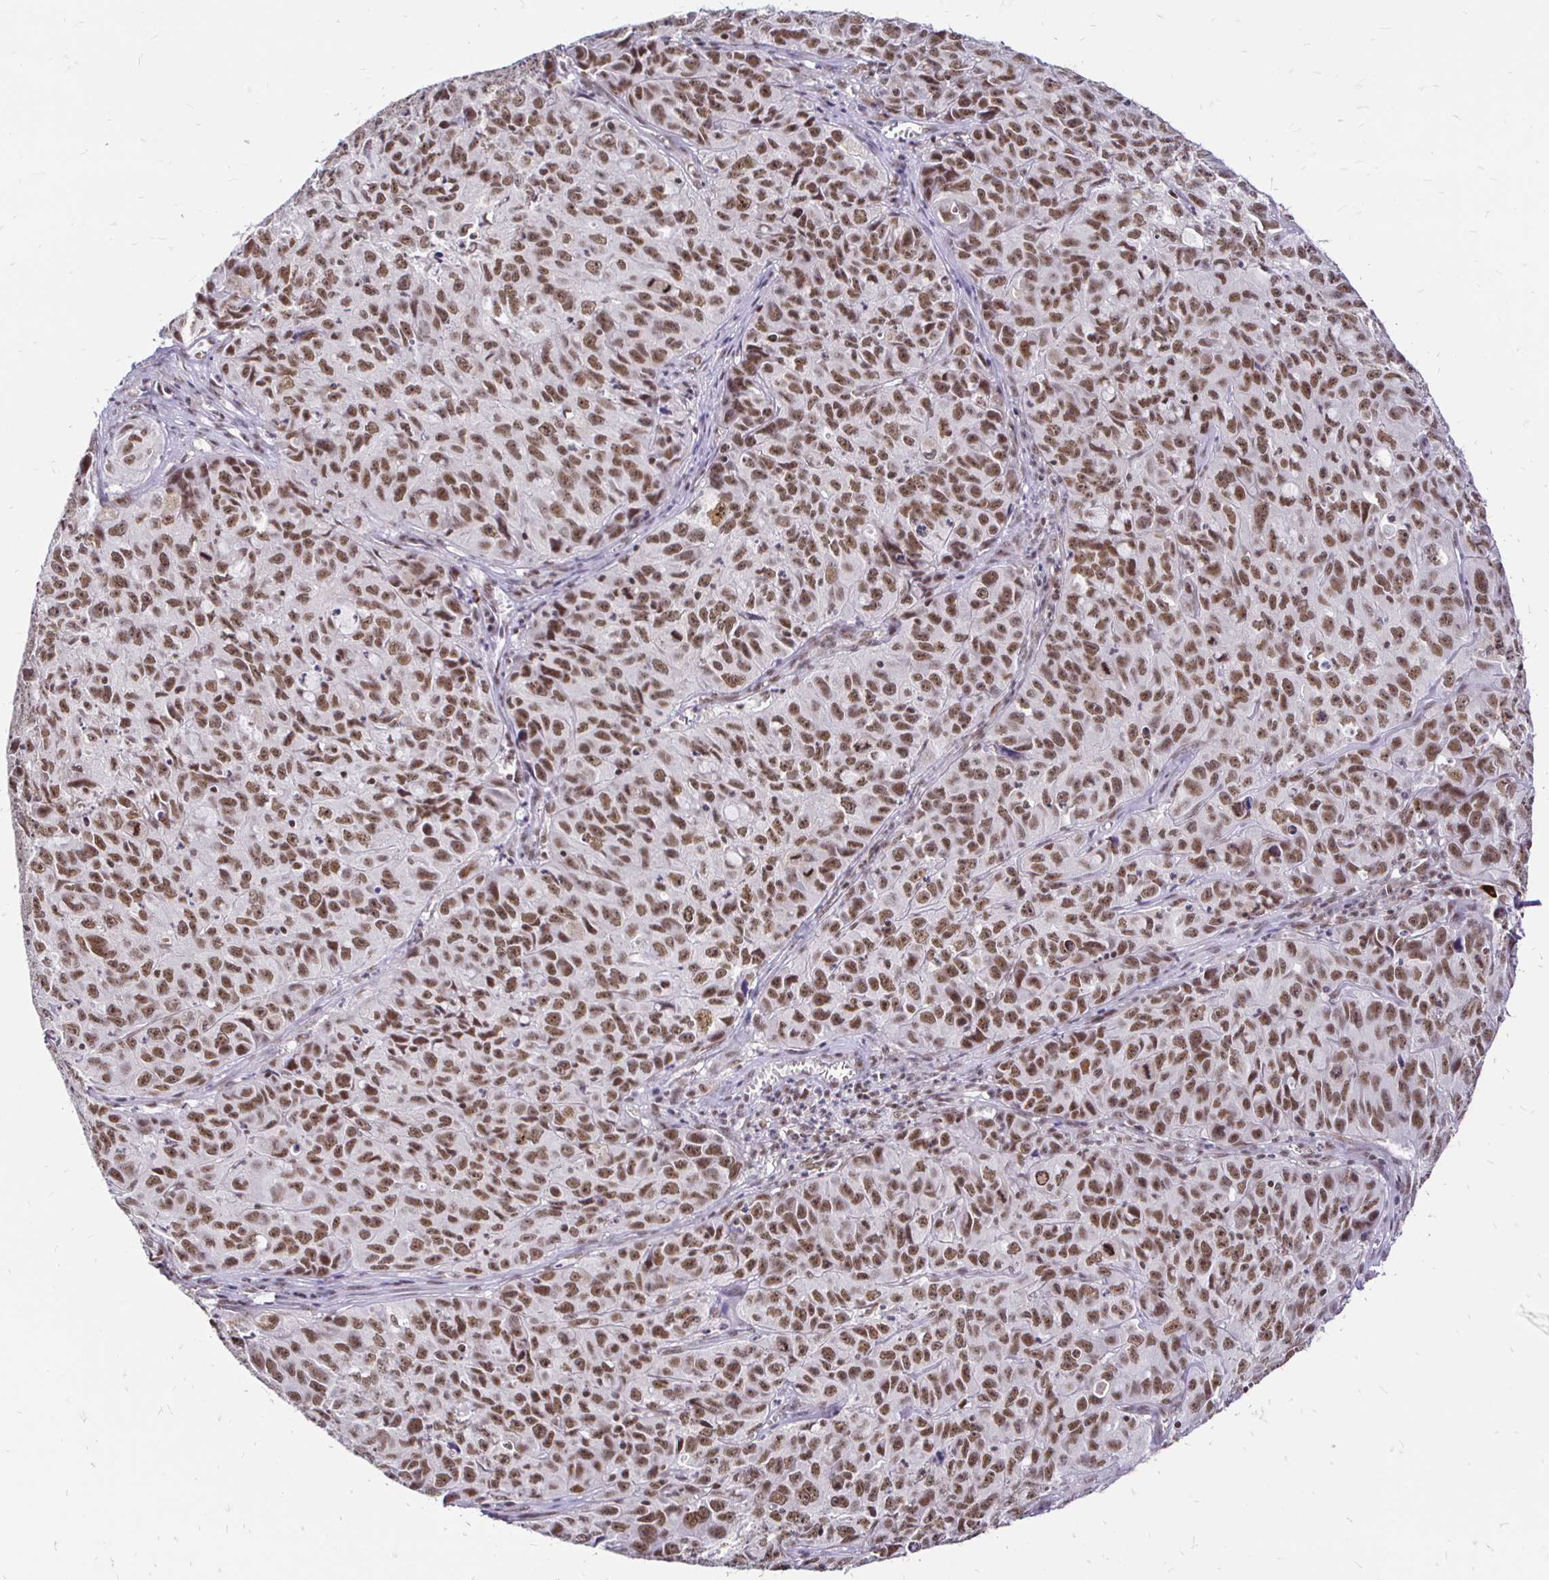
{"staining": {"intensity": "moderate", "quantity": ">75%", "location": "nuclear"}, "tissue": "cervical cancer", "cell_type": "Tumor cells", "image_type": "cancer", "snomed": [{"axis": "morphology", "description": "Squamous cell carcinoma, NOS"}, {"axis": "topography", "description": "Cervix"}], "caption": "Immunohistochemical staining of human cervical cancer demonstrates moderate nuclear protein positivity in about >75% of tumor cells.", "gene": "SIN3A", "patient": {"sex": "female", "age": 28}}